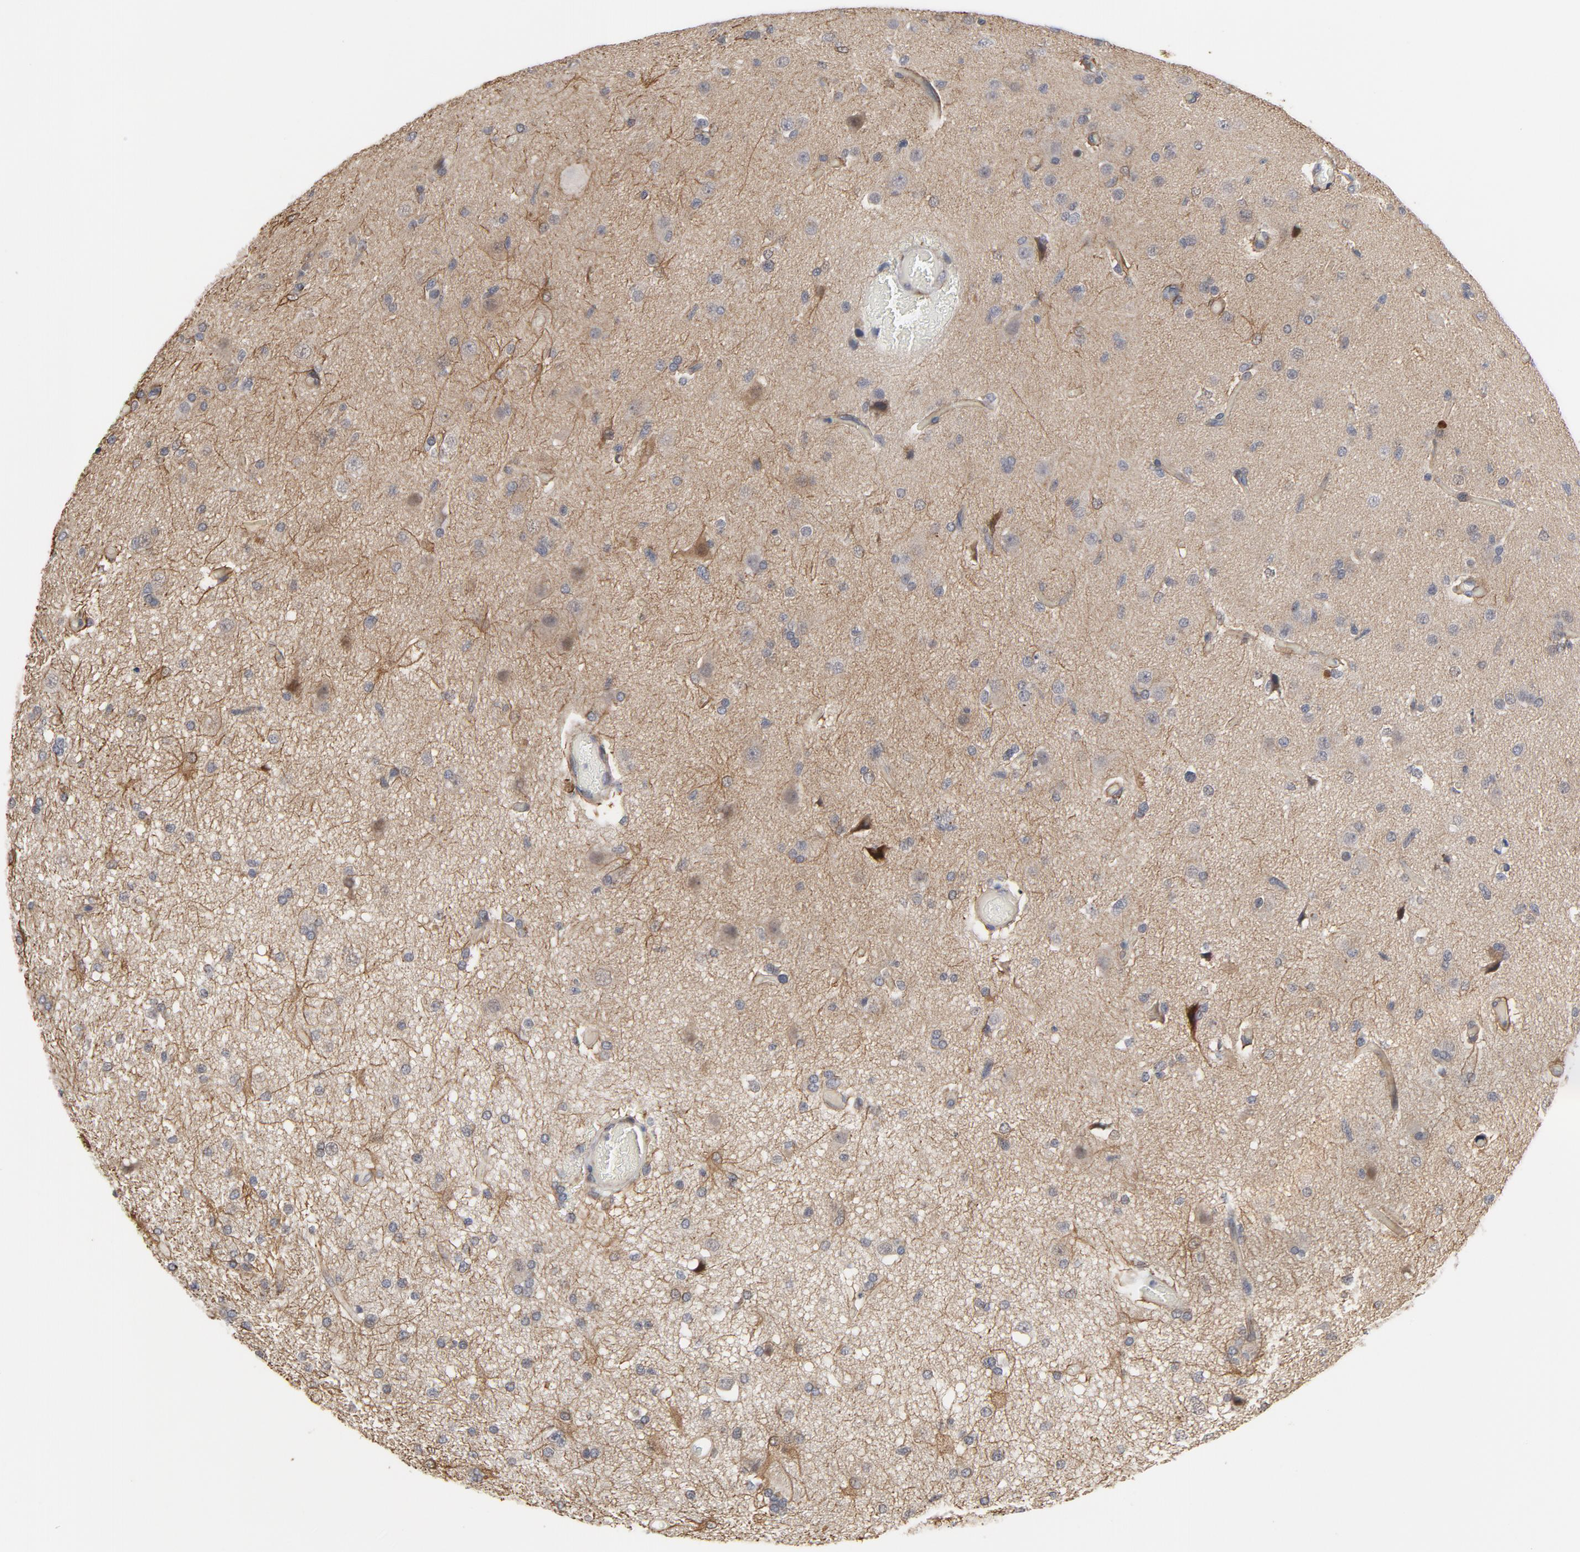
{"staining": {"intensity": "moderate", "quantity": "<25%", "location": "cytoplasmic/membranous"}, "tissue": "glioma", "cell_type": "Tumor cells", "image_type": "cancer", "snomed": [{"axis": "morphology", "description": "Glioma, malignant, High grade"}, {"axis": "topography", "description": "Brain"}], "caption": "A brown stain highlights moderate cytoplasmic/membranous positivity of a protein in human malignant glioma (high-grade) tumor cells.", "gene": "PPP1R1B", "patient": {"sex": "male", "age": 33}}